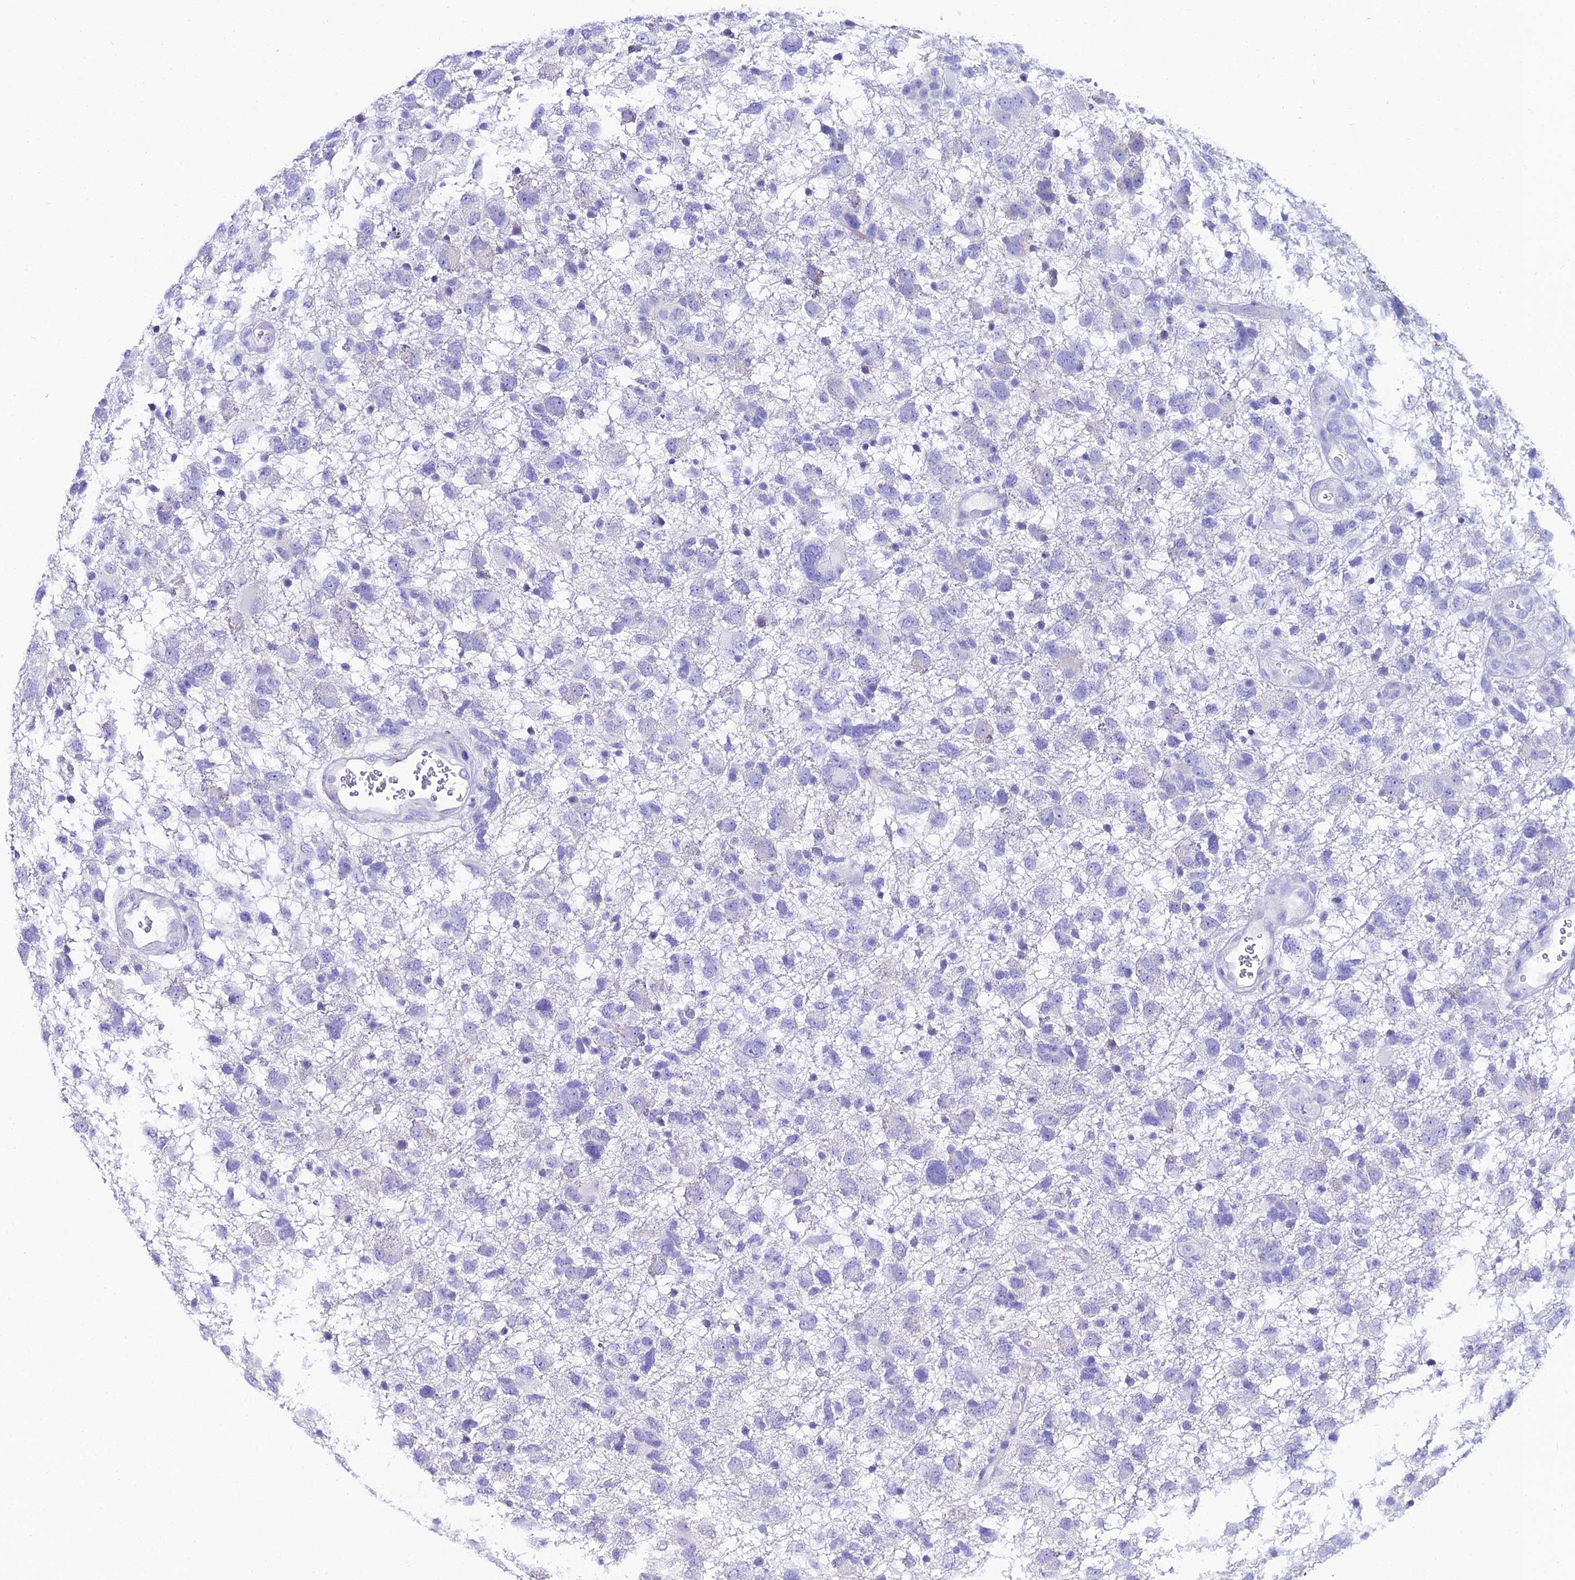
{"staining": {"intensity": "negative", "quantity": "none", "location": "none"}, "tissue": "glioma", "cell_type": "Tumor cells", "image_type": "cancer", "snomed": [{"axis": "morphology", "description": "Glioma, malignant, High grade"}, {"axis": "topography", "description": "Brain"}], "caption": "Malignant glioma (high-grade) was stained to show a protein in brown. There is no significant staining in tumor cells. Brightfield microscopy of IHC stained with DAB (3,3'-diaminobenzidine) (brown) and hematoxylin (blue), captured at high magnification.", "gene": "OR4D5", "patient": {"sex": "male", "age": 61}}